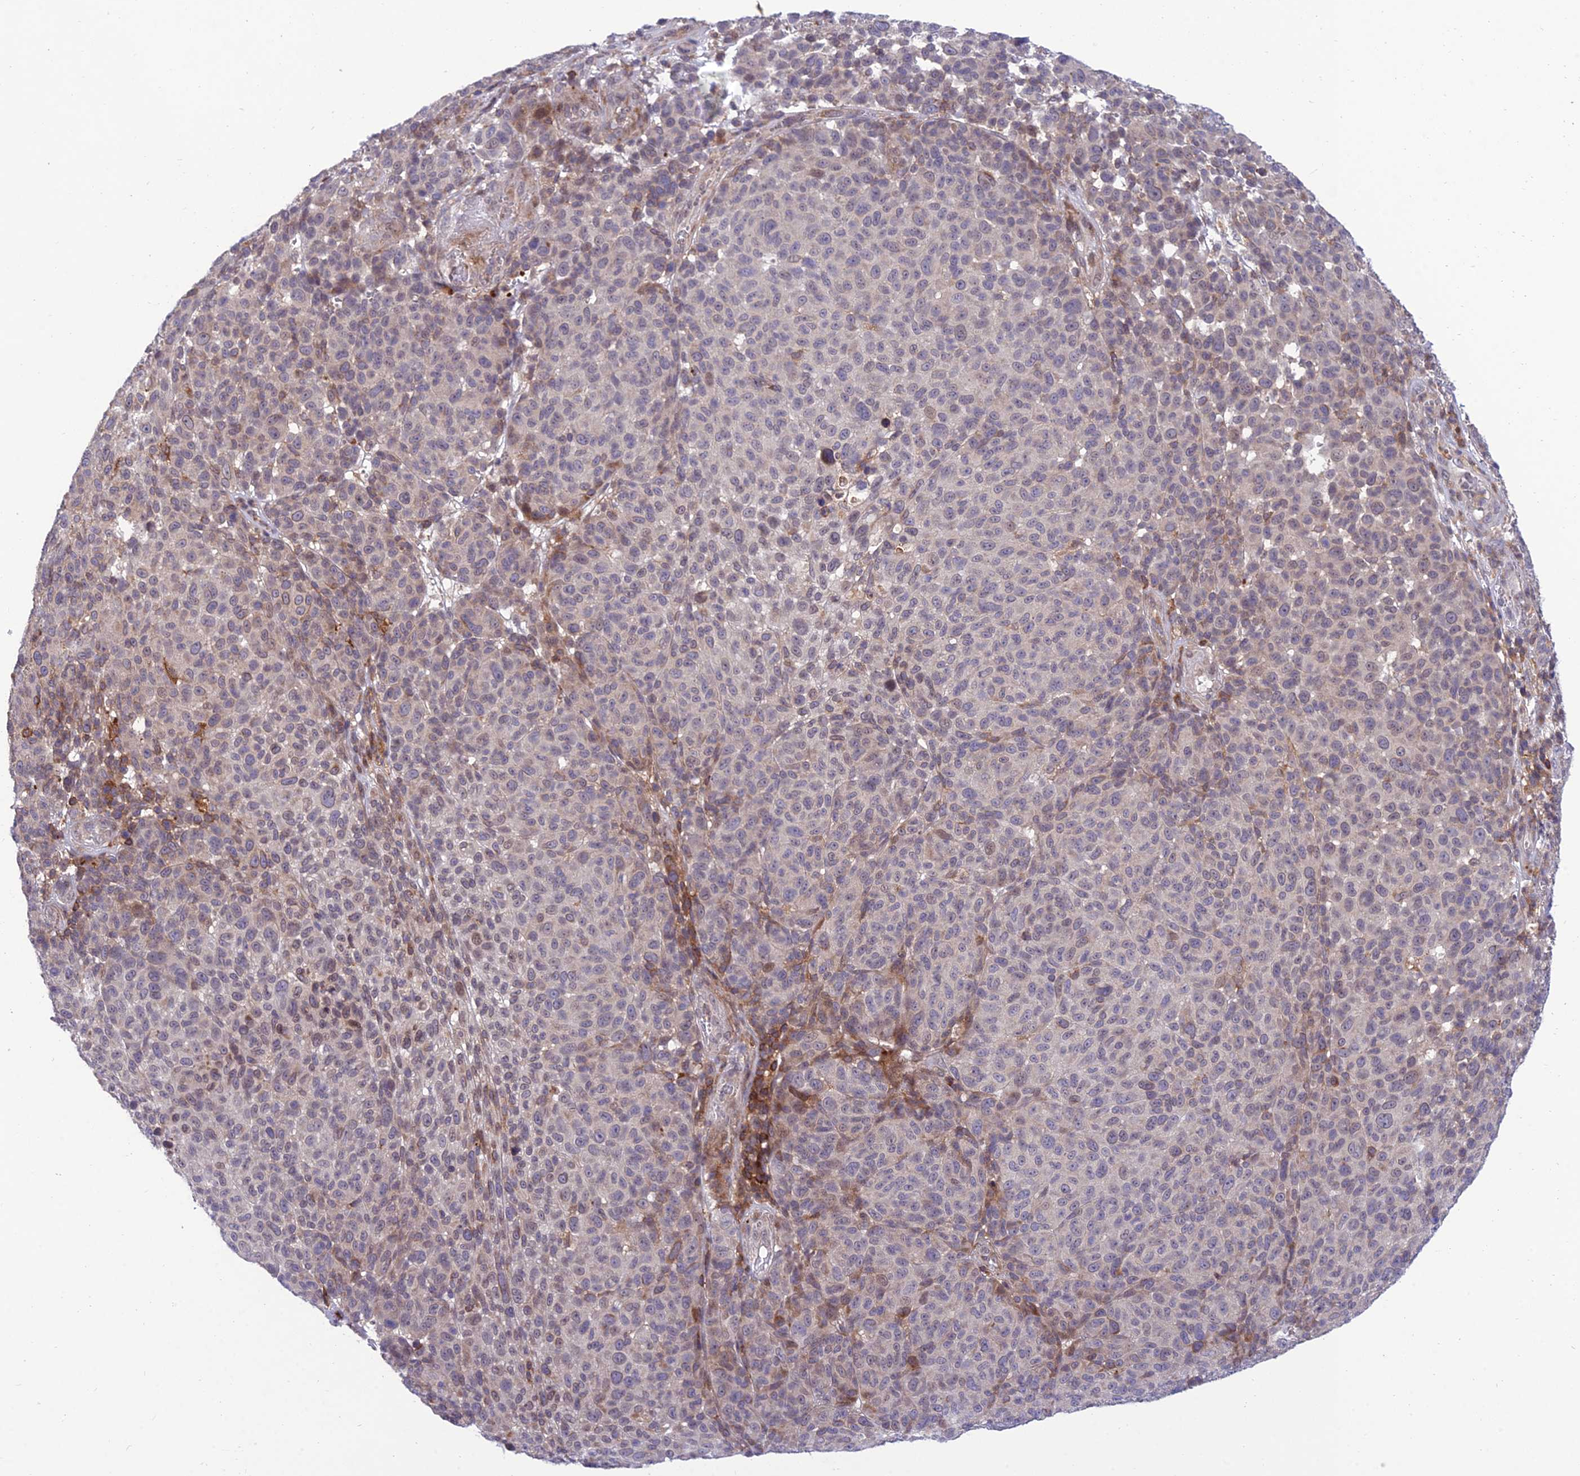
{"staining": {"intensity": "weak", "quantity": "<25%", "location": "cytoplasmic/membranous"}, "tissue": "melanoma", "cell_type": "Tumor cells", "image_type": "cancer", "snomed": [{"axis": "morphology", "description": "Malignant melanoma, NOS"}, {"axis": "topography", "description": "Skin"}], "caption": "Immunohistochemistry of human melanoma exhibits no positivity in tumor cells.", "gene": "FAM76A", "patient": {"sex": "male", "age": 49}}